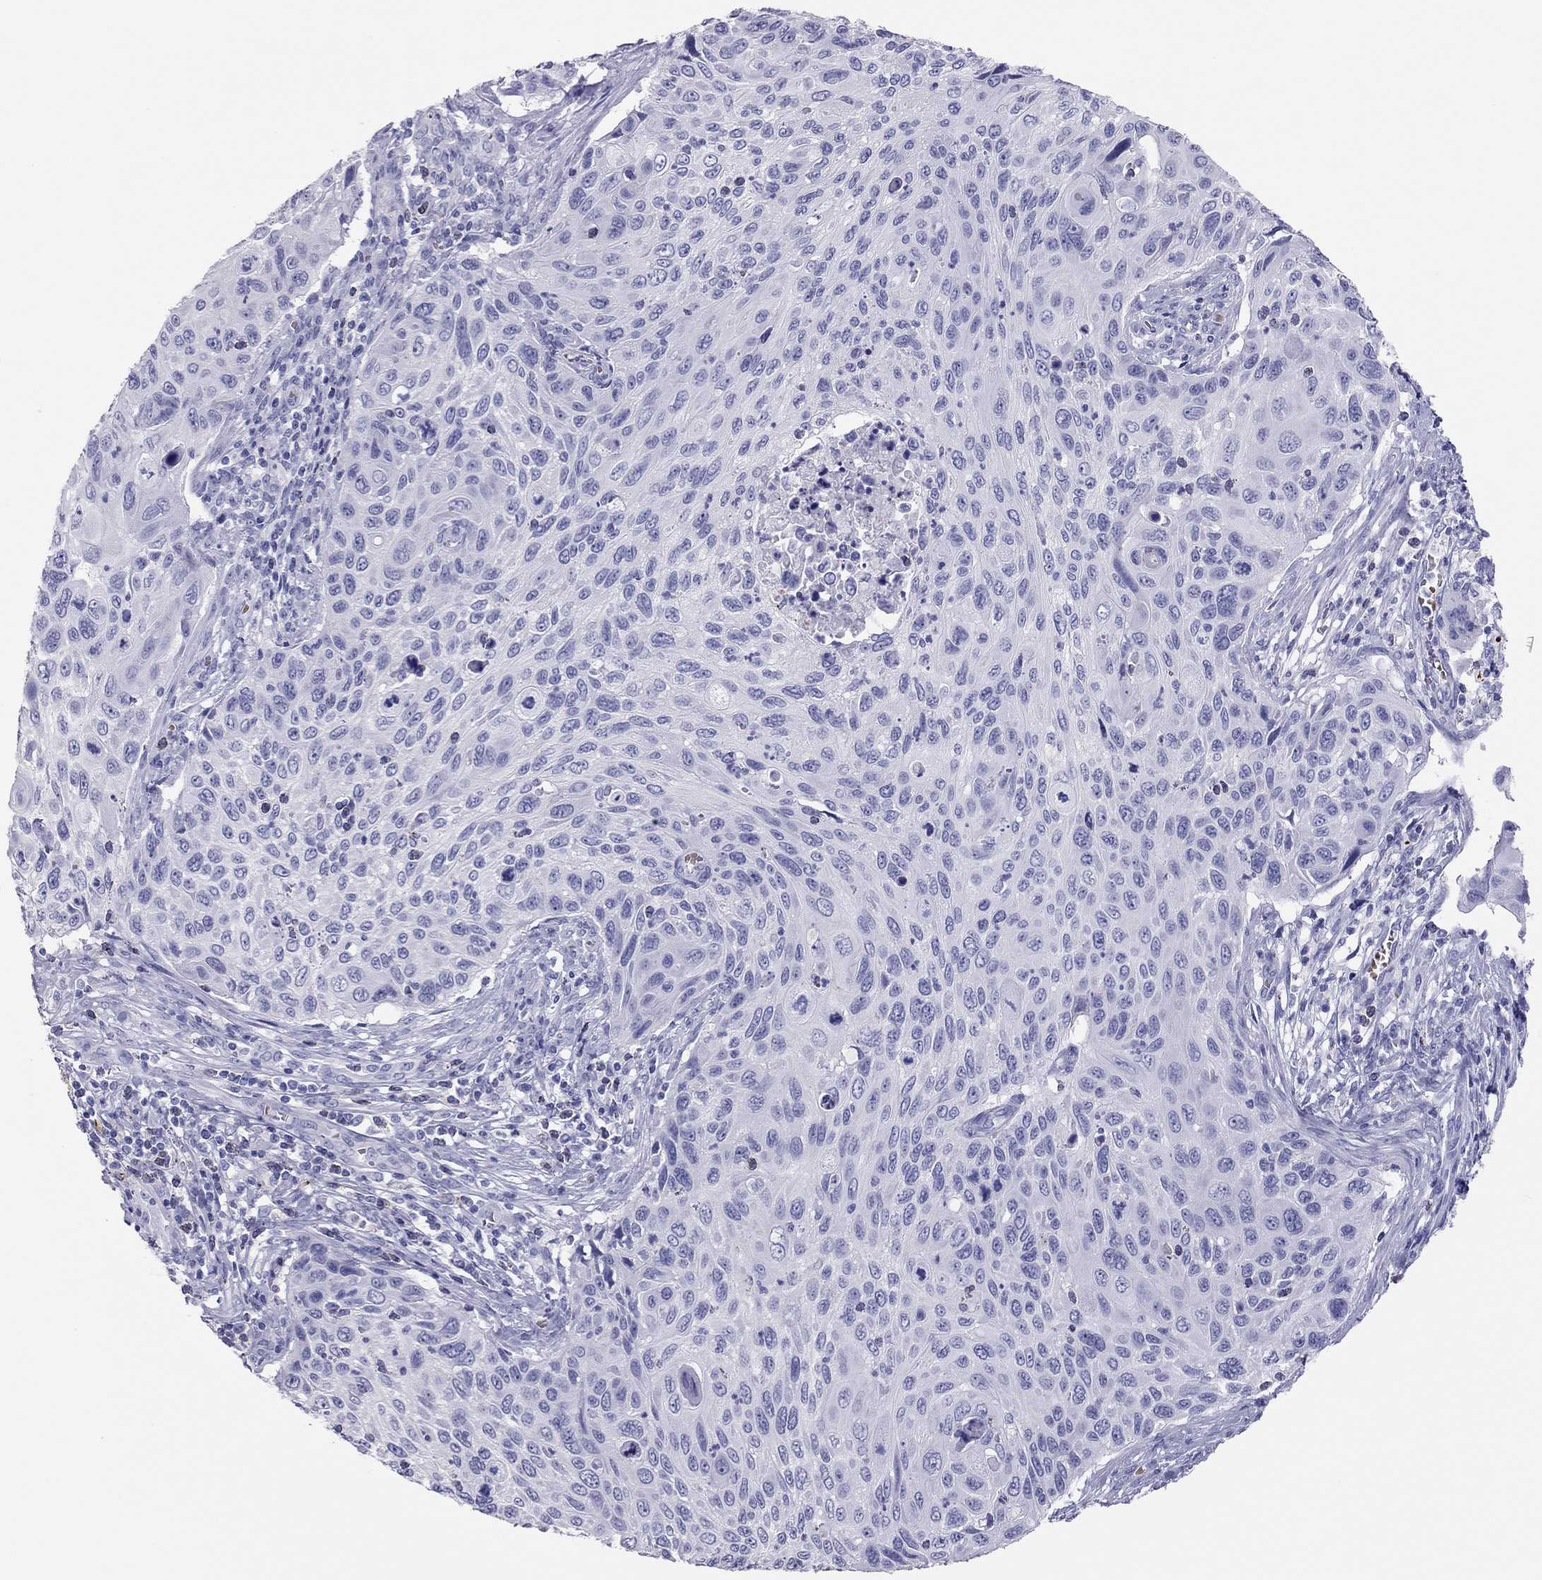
{"staining": {"intensity": "negative", "quantity": "none", "location": "none"}, "tissue": "cervical cancer", "cell_type": "Tumor cells", "image_type": "cancer", "snomed": [{"axis": "morphology", "description": "Squamous cell carcinoma, NOS"}, {"axis": "topography", "description": "Cervix"}], "caption": "Tumor cells are negative for protein expression in human squamous cell carcinoma (cervical). The staining was performed using DAB (3,3'-diaminobenzidine) to visualize the protein expression in brown, while the nuclei were stained in blue with hematoxylin (Magnification: 20x).", "gene": "TSHB", "patient": {"sex": "female", "age": 70}}